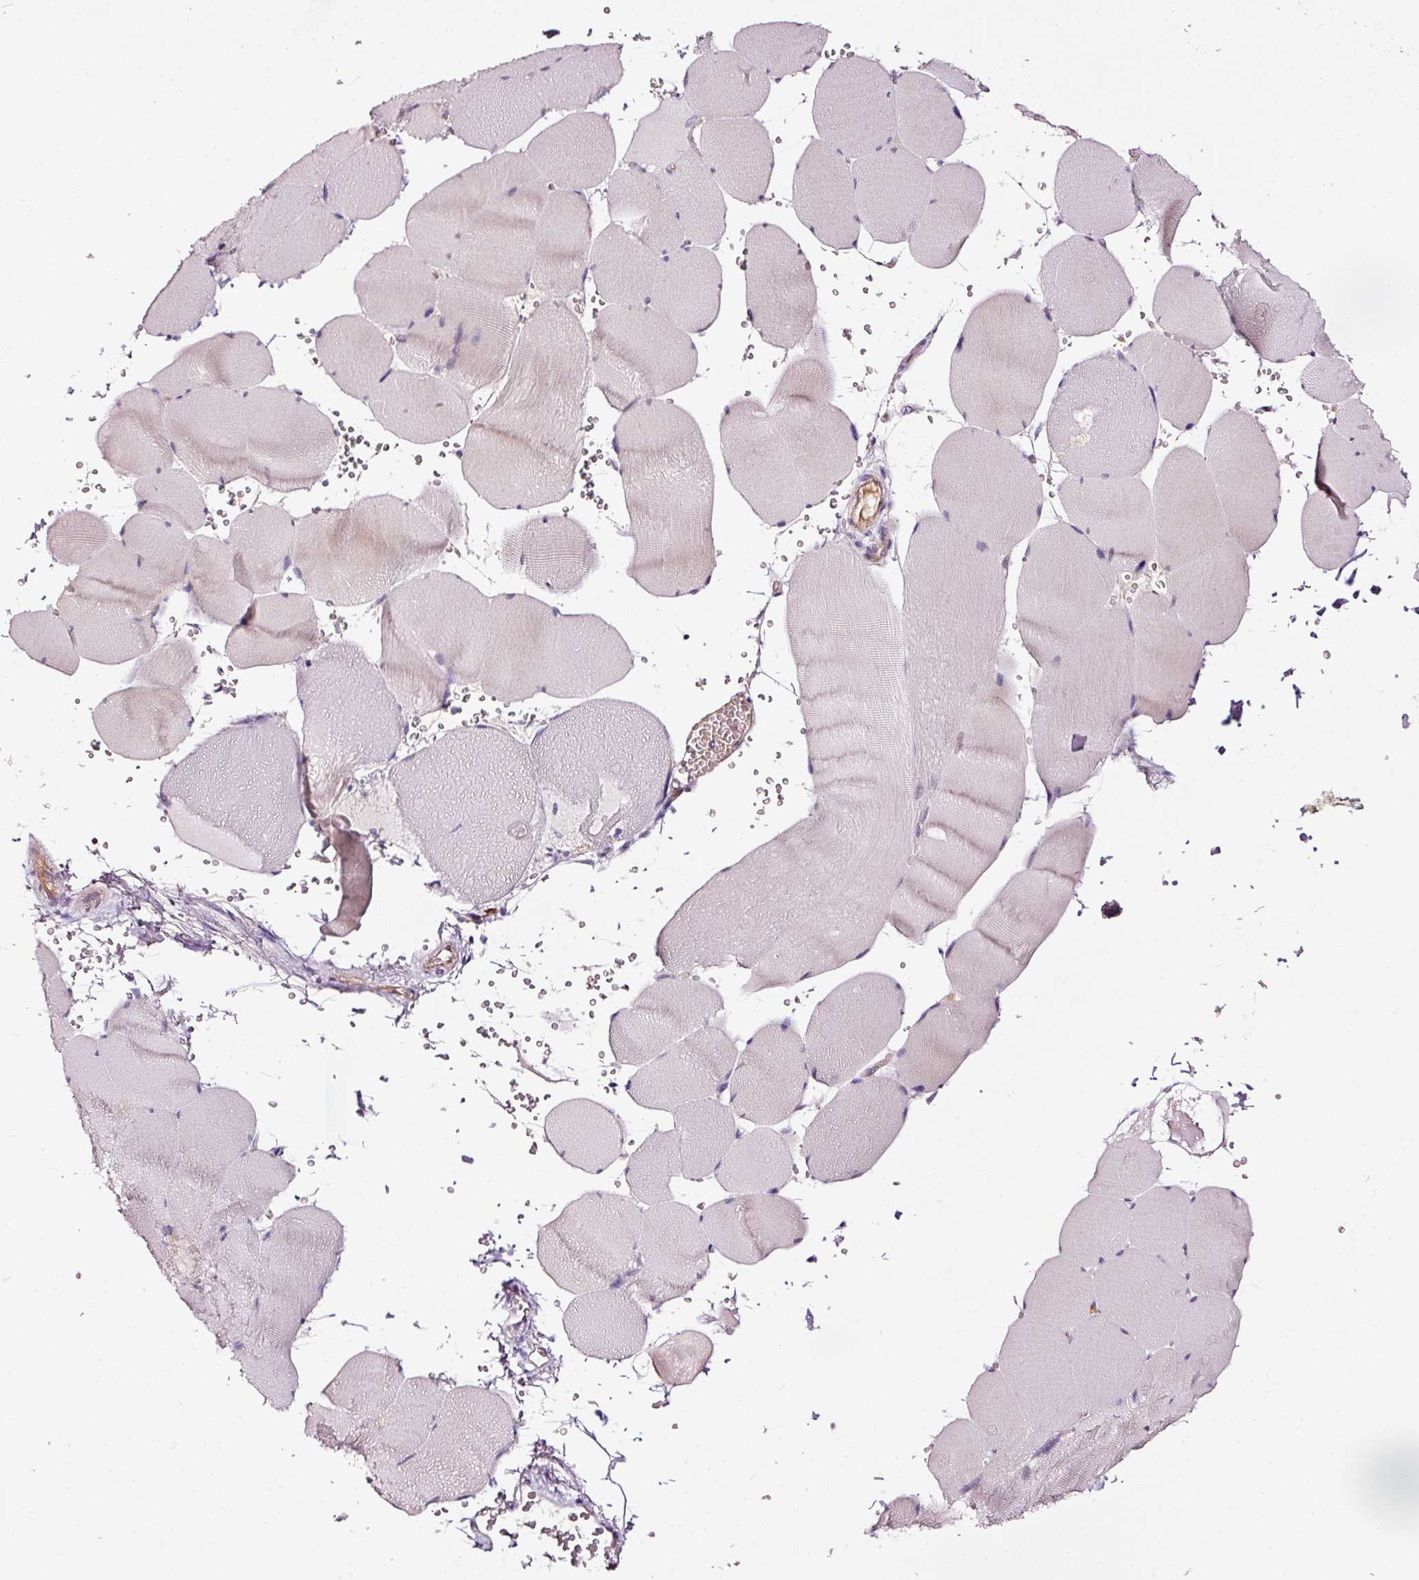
{"staining": {"intensity": "negative", "quantity": "none", "location": "none"}, "tissue": "skeletal muscle", "cell_type": "Myocytes", "image_type": "normal", "snomed": [{"axis": "morphology", "description": "Normal tissue, NOS"}, {"axis": "topography", "description": "Skeletal muscle"}, {"axis": "topography", "description": "Head-Neck"}], "caption": "An image of skeletal muscle stained for a protein shows no brown staining in myocytes. Nuclei are stained in blue.", "gene": "ABCB4", "patient": {"sex": "male", "age": 66}}